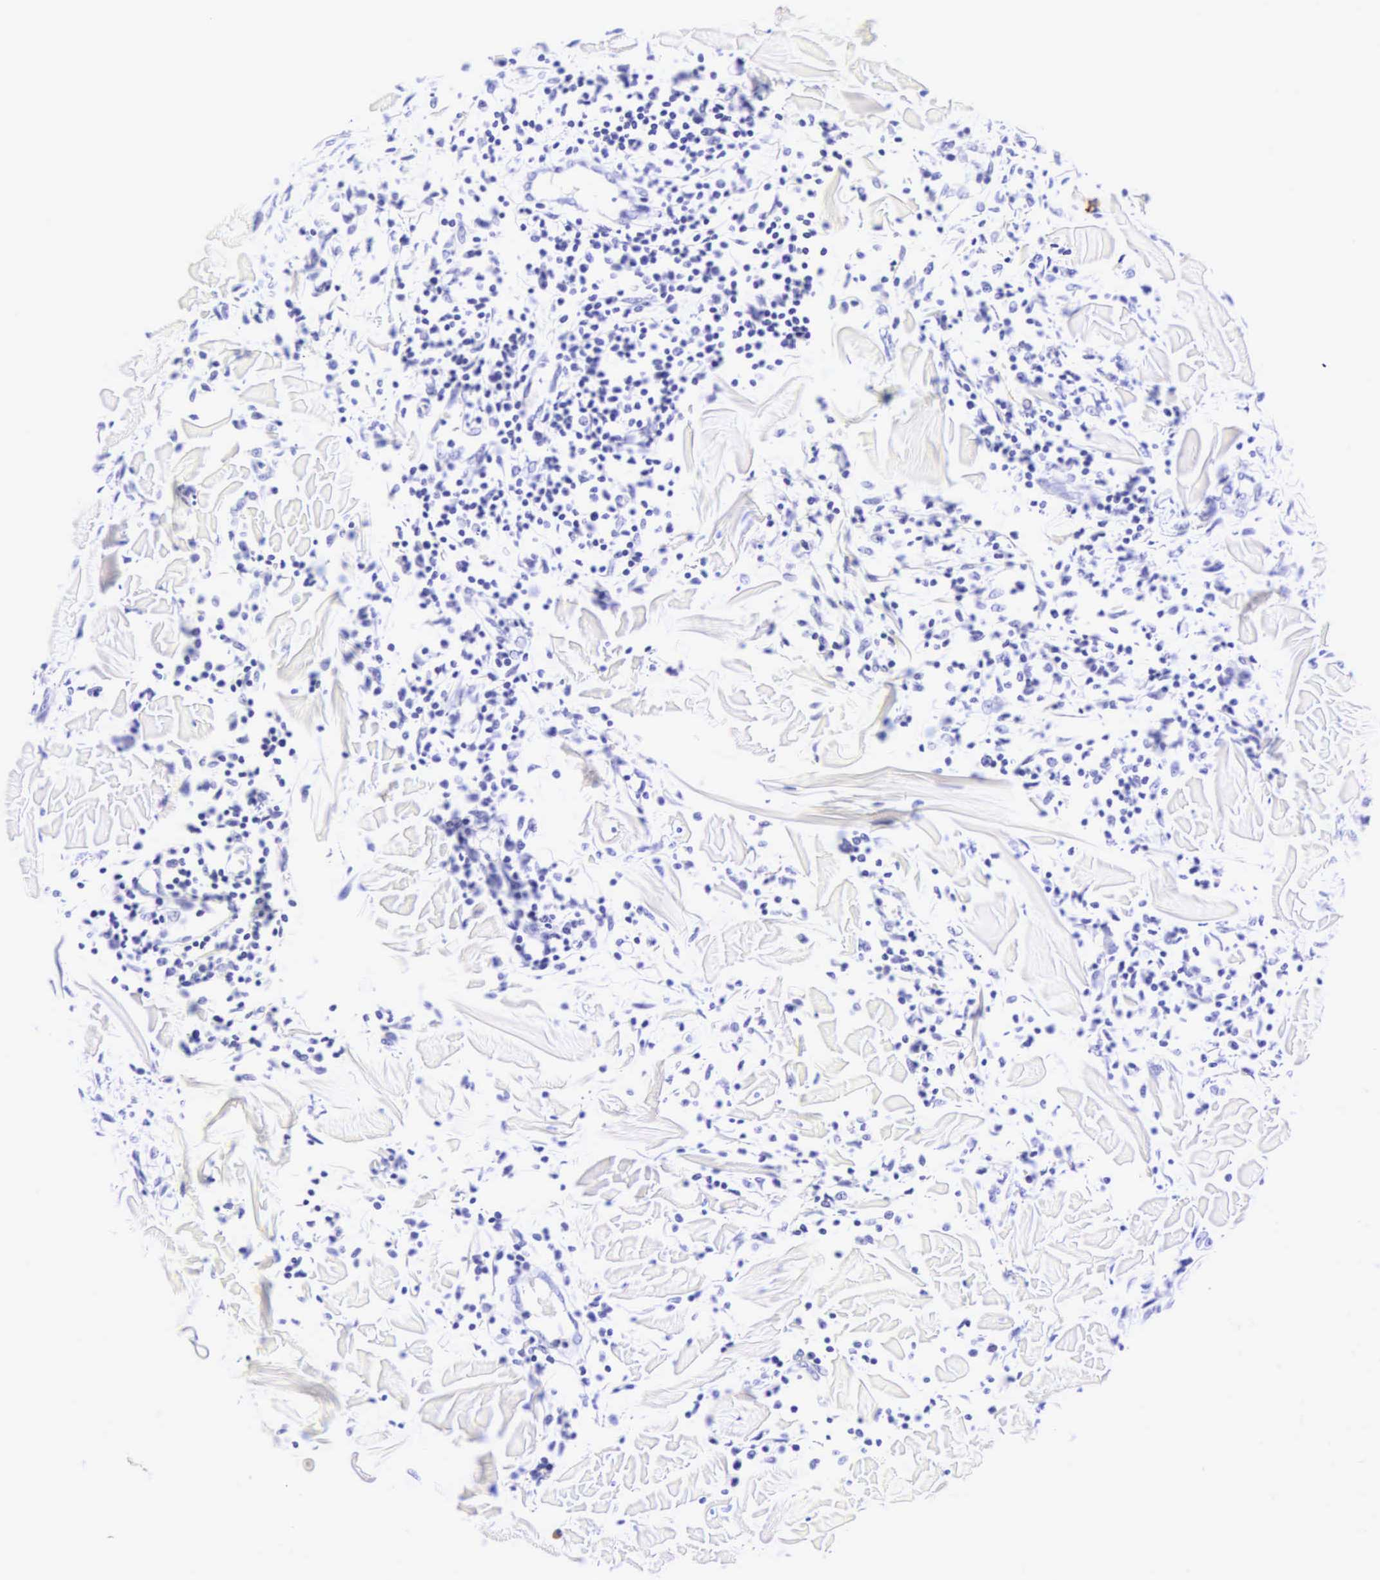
{"staining": {"intensity": "negative", "quantity": "none", "location": "none"}, "tissue": "melanoma", "cell_type": "Tumor cells", "image_type": "cancer", "snomed": [{"axis": "morphology", "description": "Malignant melanoma, NOS"}, {"axis": "topography", "description": "Skin"}], "caption": "This histopathology image is of melanoma stained with immunohistochemistry to label a protein in brown with the nuclei are counter-stained blue. There is no staining in tumor cells. (Stains: DAB (3,3'-diaminobenzidine) immunohistochemistry with hematoxylin counter stain, Microscopy: brightfield microscopy at high magnification).", "gene": "CD1A", "patient": {"sex": "male", "age": 54}}